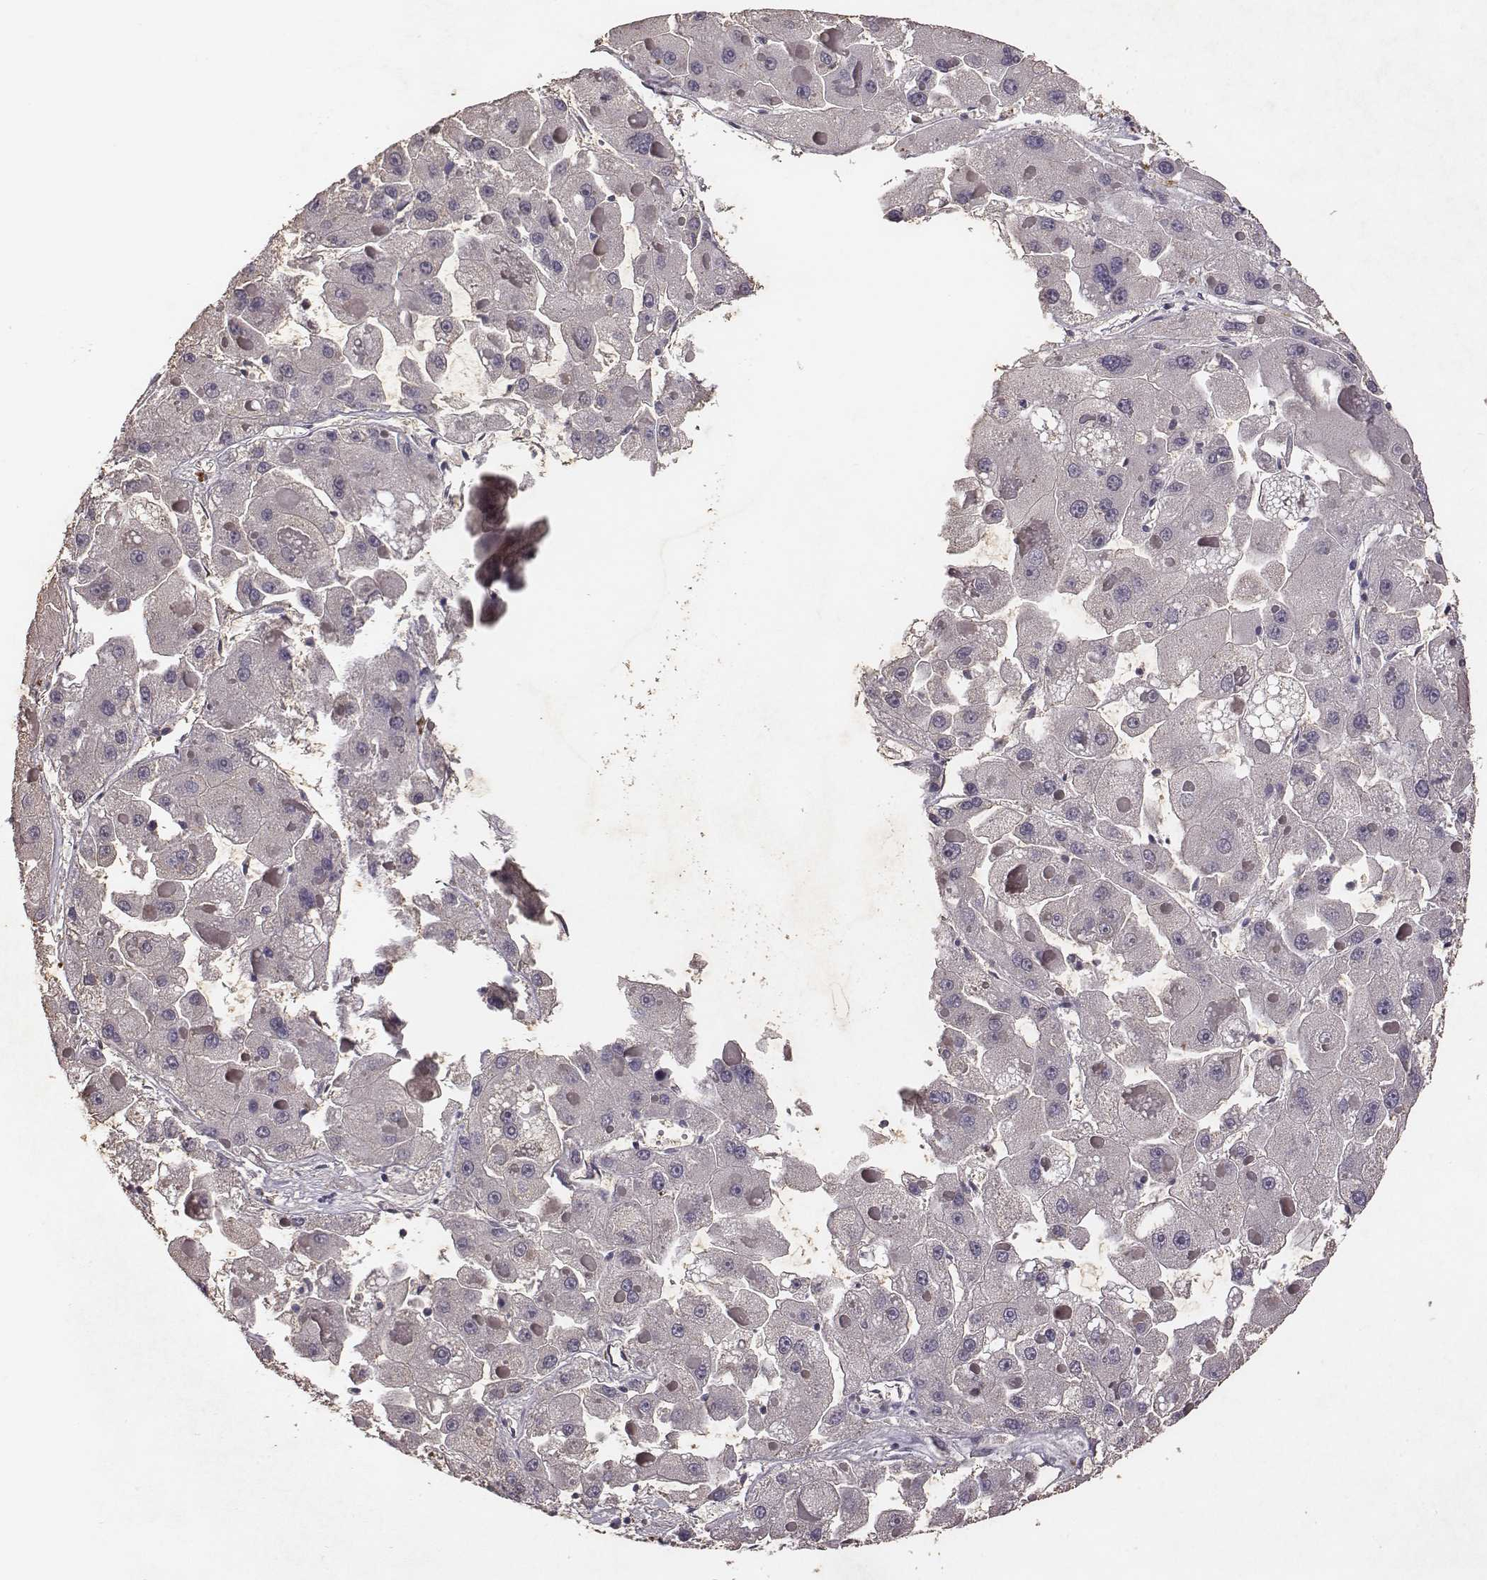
{"staining": {"intensity": "negative", "quantity": "none", "location": "none"}, "tissue": "liver cancer", "cell_type": "Tumor cells", "image_type": "cancer", "snomed": [{"axis": "morphology", "description": "Carcinoma, Hepatocellular, NOS"}, {"axis": "topography", "description": "Liver"}], "caption": "Human hepatocellular carcinoma (liver) stained for a protein using immunohistochemistry (IHC) demonstrates no expression in tumor cells.", "gene": "SLC22A6", "patient": {"sex": "female", "age": 73}}